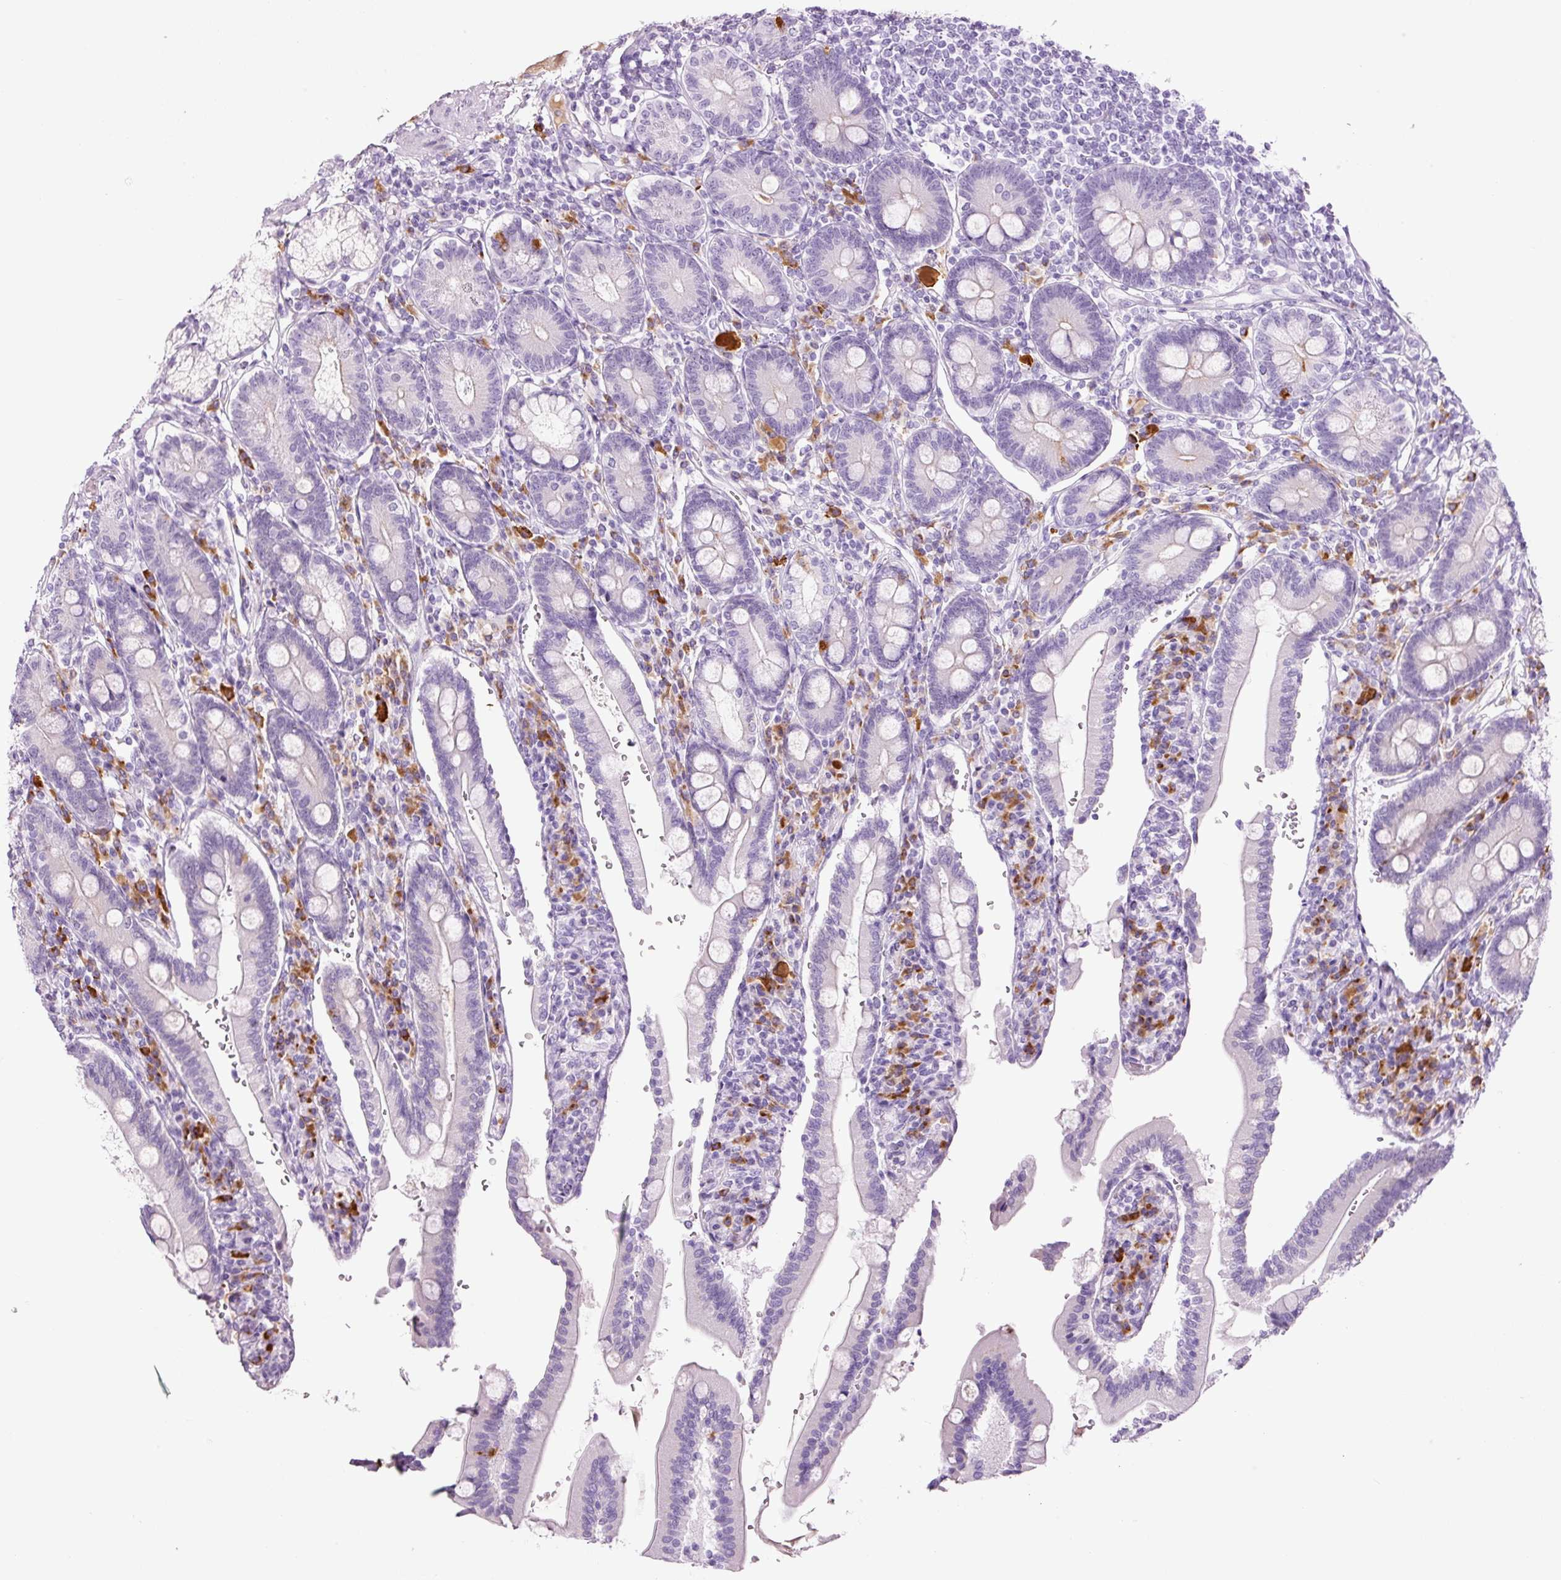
{"staining": {"intensity": "negative", "quantity": "none", "location": "none"}, "tissue": "duodenum", "cell_type": "Glandular cells", "image_type": "normal", "snomed": [{"axis": "morphology", "description": "Normal tissue, NOS"}, {"axis": "topography", "description": "Duodenum"}], "caption": "Protein analysis of unremarkable duodenum shows no significant positivity in glandular cells.", "gene": "KLF1", "patient": {"sex": "female", "age": 67}}